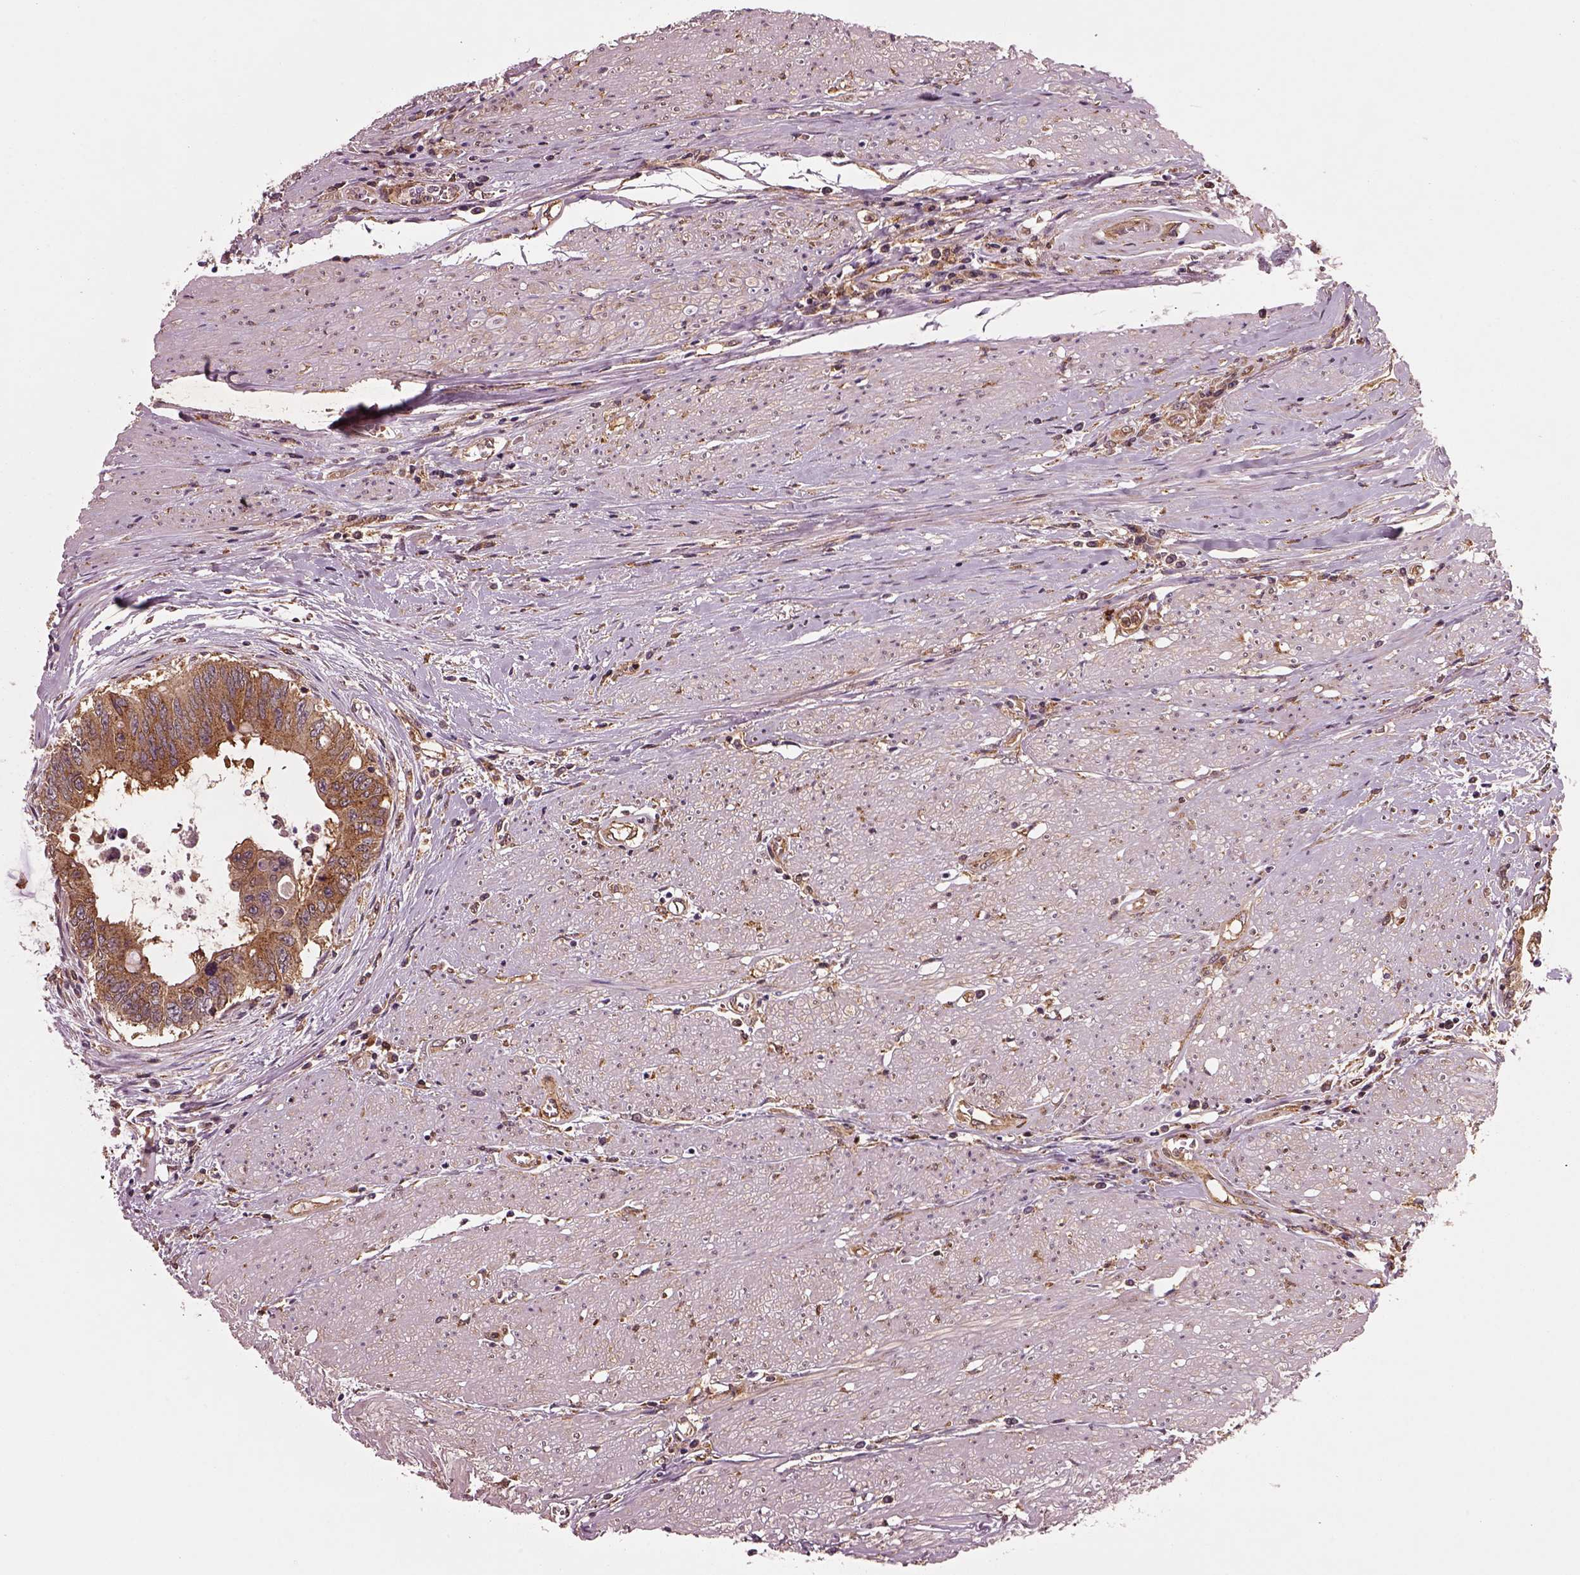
{"staining": {"intensity": "strong", "quantity": ">75%", "location": "cytoplasmic/membranous"}, "tissue": "colorectal cancer", "cell_type": "Tumor cells", "image_type": "cancer", "snomed": [{"axis": "morphology", "description": "Adenocarcinoma, NOS"}, {"axis": "topography", "description": "Rectum"}], "caption": "Immunohistochemistry (IHC) (DAB (3,3'-diaminobenzidine)) staining of adenocarcinoma (colorectal) displays strong cytoplasmic/membranous protein expression in about >75% of tumor cells. (DAB IHC, brown staining for protein, blue staining for nuclei).", "gene": "WASHC2A", "patient": {"sex": "male", "age": 59}}